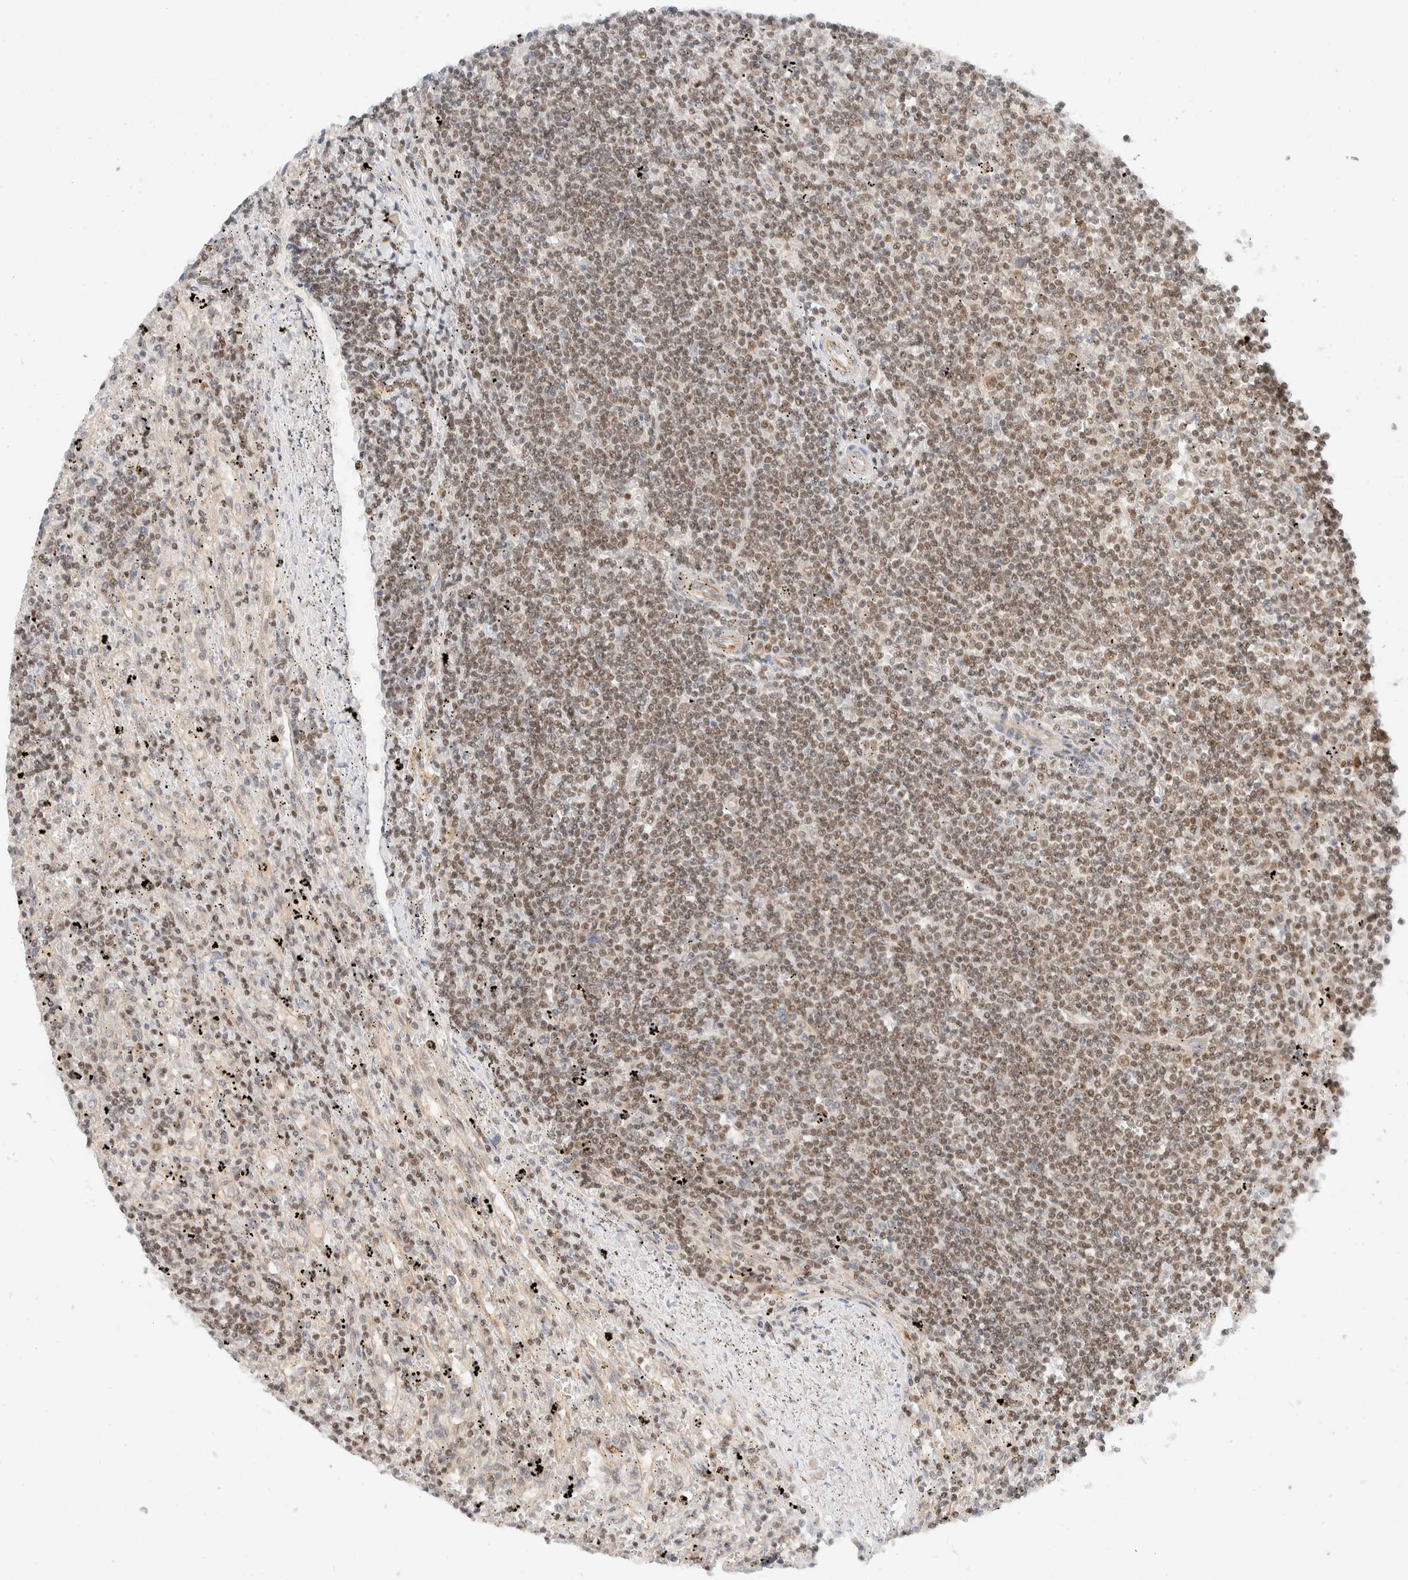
{"staining": {"intensity": "weak", "quantity": ">75%", "location": "nuclear"}, "tissue": "lymphoma", "cell_type": "Tumor cells", "image_type": "cancer", "snomed": [{"axis": "morphology", "description": "Malignant lymphoma, non-Hodgkin's type, Low grade"}, {"axis": "topography", "description": "Spleen"}], "caption": "Human lymphoma stained with a brown dye reveals weak nuclear positive staining in approximately >75% of tumor cells.", "gene": "C8orf76", "patient": {"sex": "male", "age": 76}}